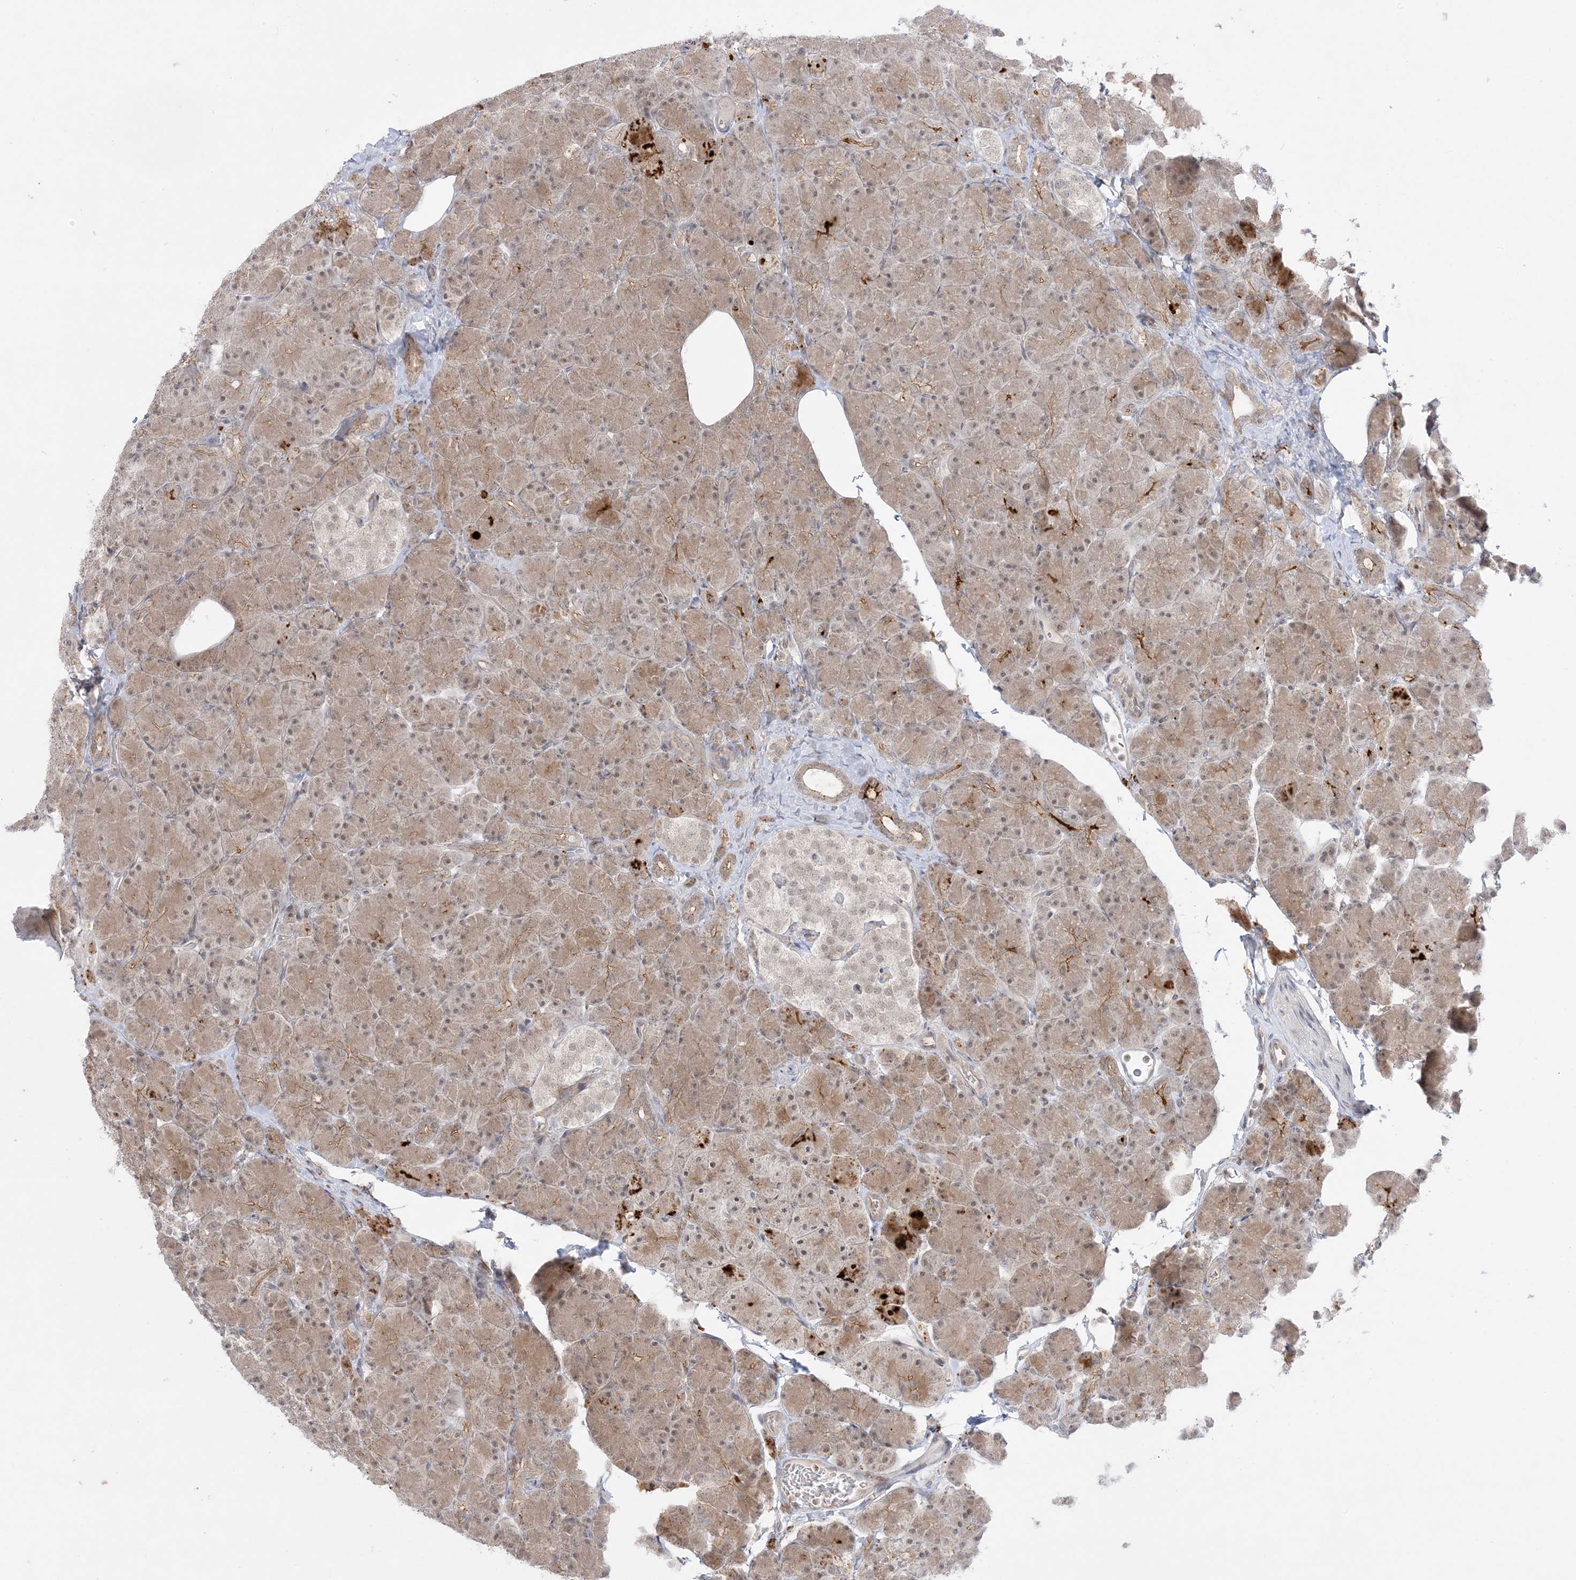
{"staining": {"intensity": "moderate", "quantity": ">75%", "location": "cytoplasmic/membranous,nuclear"}, "tissue": "pancreas", "cell_type": "Exocrine glandular cells", "image_type": "normal", "snomed": [{"axis": "morphology", "description": "Normal tissue, NOS"}, {"axis": "topography", "description": "Pancreas"}], "caption": "The micrograph shows a brown stain indicating the presence of a protein in the cytoplasmic/membranous,nuclear of exocrine glandular cells in pancreas.", "gene": "PTK6", "patient": {"sex": "female", "age": 43}}